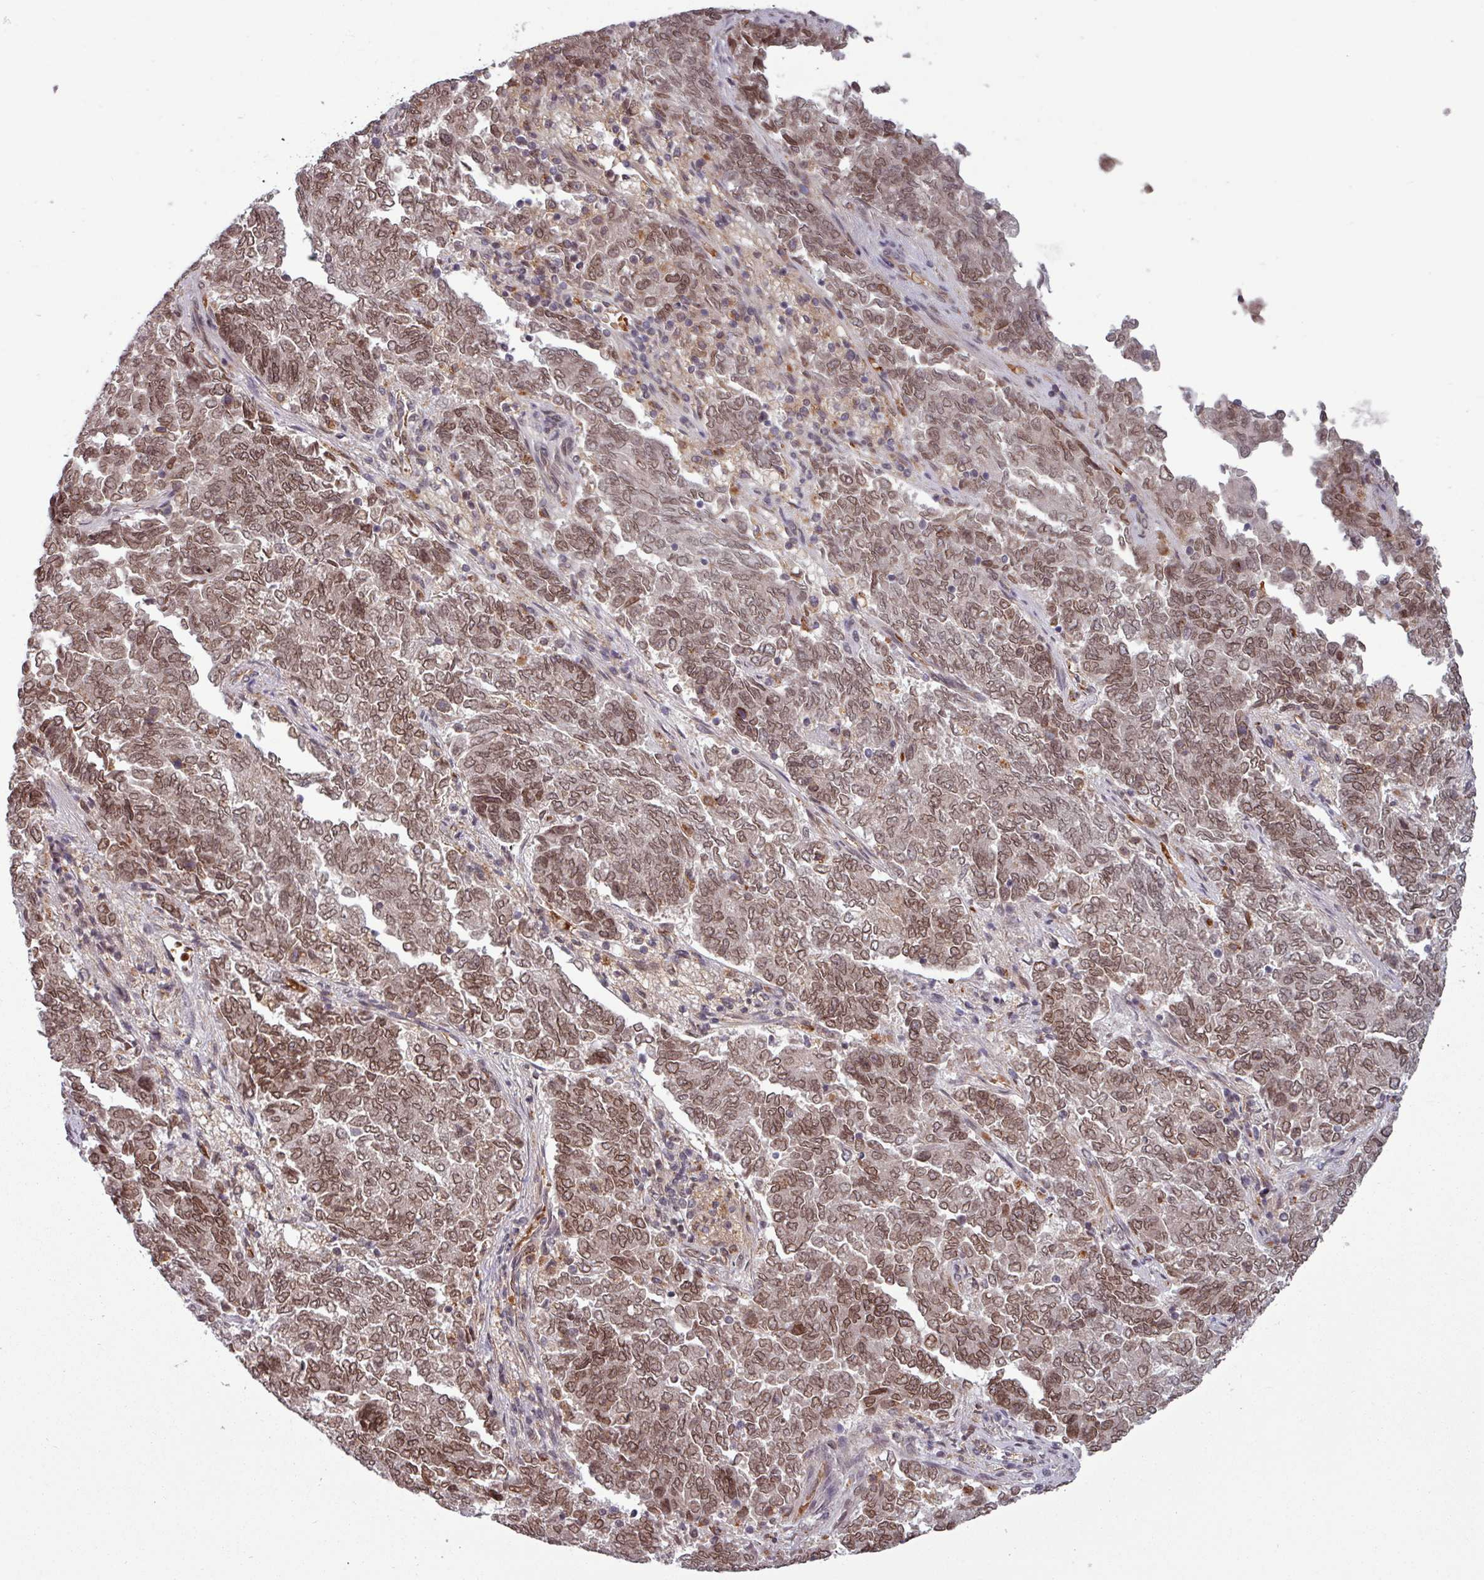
{"staining": {"intensity": "moderate", "quantity": ">75%", "location": "nuclear"}, "tissue": "endometrial cancer", "cell_type": "Tumor cells", "image_type": "cancer", "snomed": [{"axis": "morphology", "description": "Adenocarcinoma, NOS"}, {"axis": "topography", "description": "Endometrium"}], "caption": "IHC staining of adenocarcinoma (endometrial), which demonstrates medium levels of moderate nuclear positivity in about >75% of tumor cells indicating moderate nuclear protein expression. The staining was performed using DAB (3,3'-diaminobenzidine) (brown) for protein detection and nuclei were counterstained in hematoxylin (blue).", "gene": "RBM4B", "patient": {"sex": "female", "age": 80}}